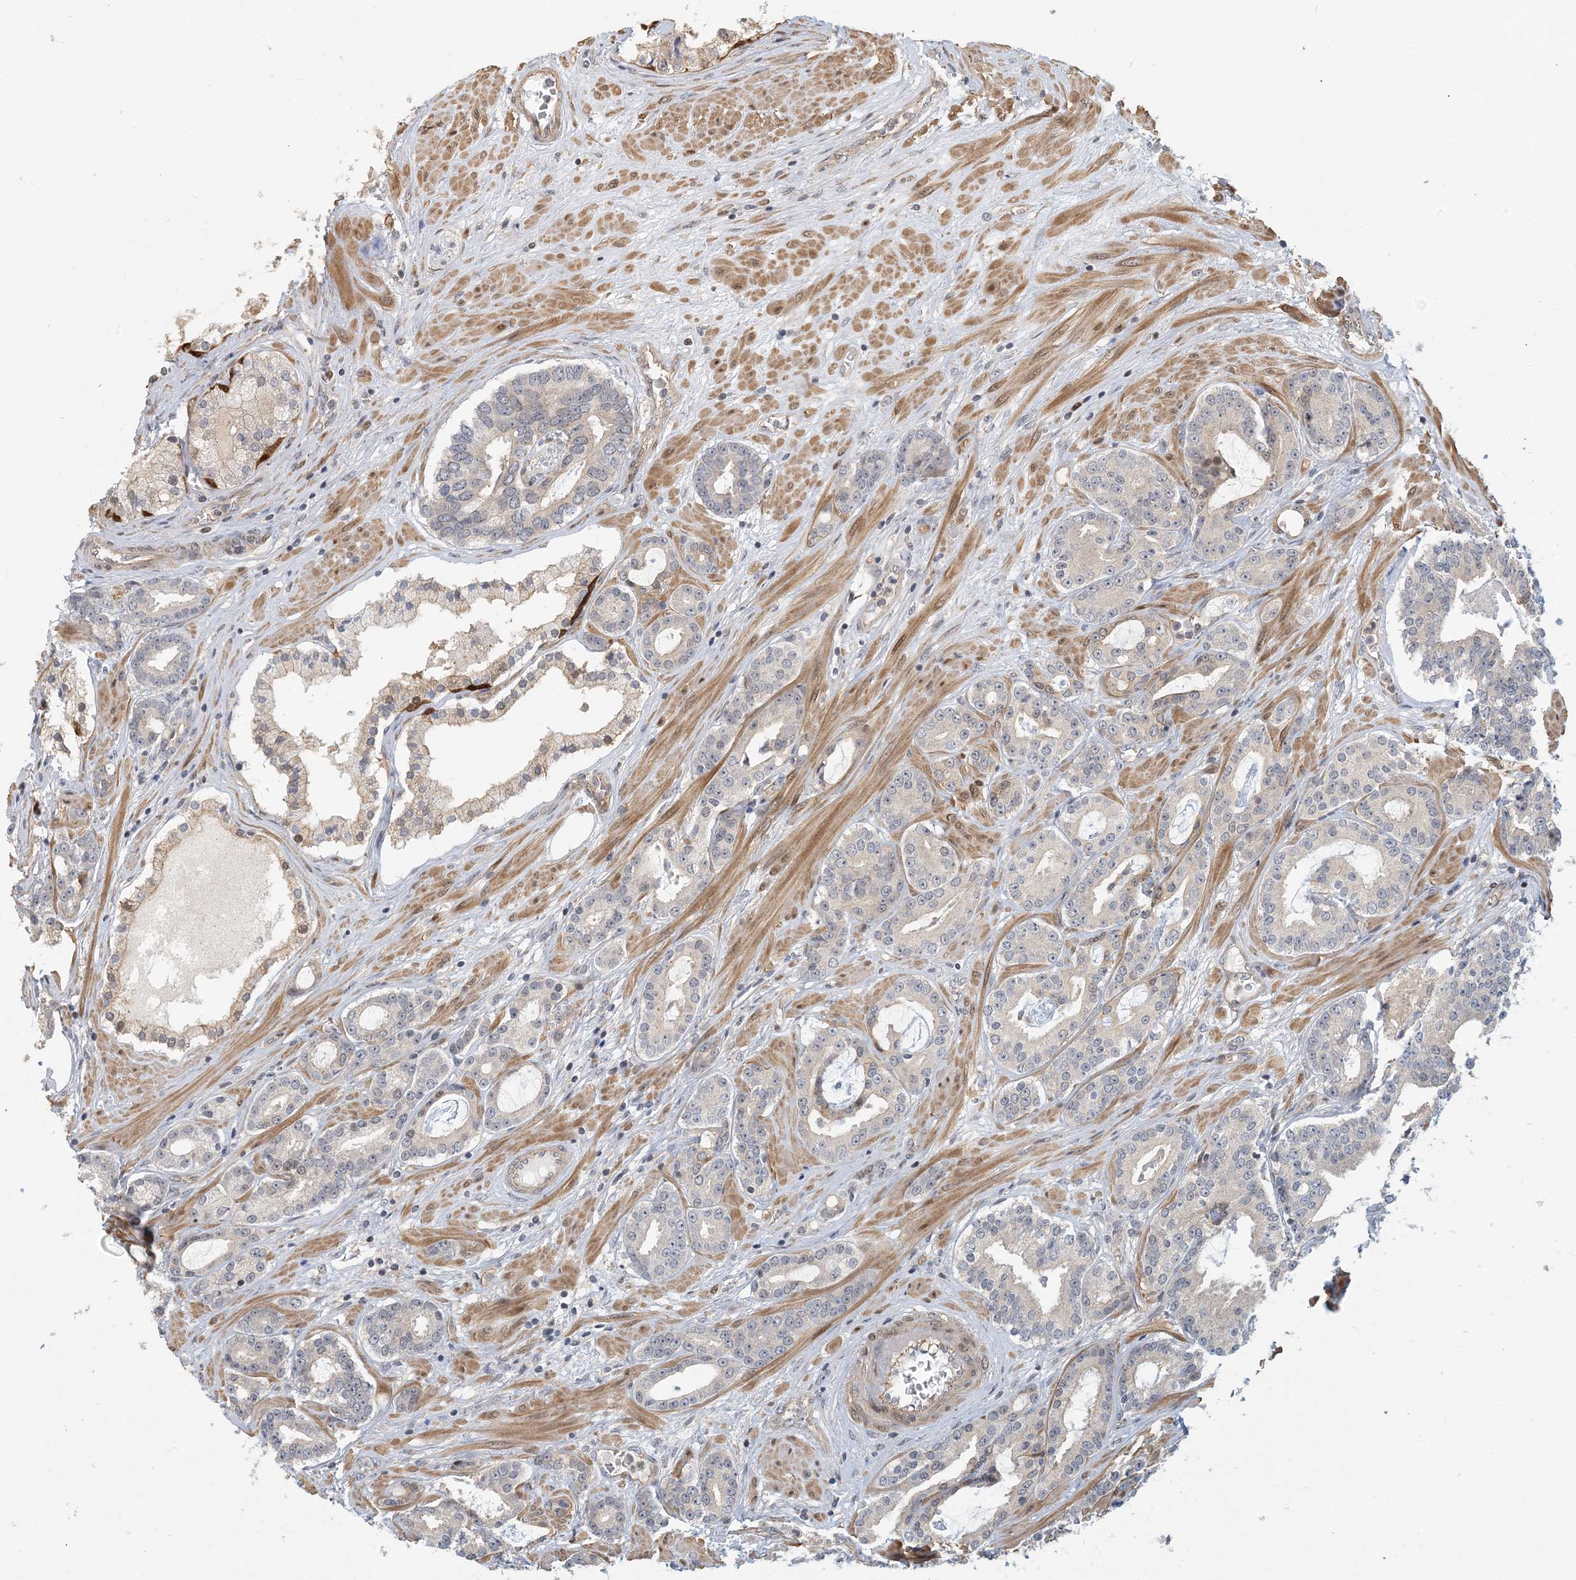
{"staining": {"intensity": "negative", "quantity": "none", "location": "none"}, "tissue": "prostate cancer", "cell_type": "Tumor cells", "image_type": "cancer", "snomed": [{"axis": "morphology", "description": "Adenocarcinoma, High grade"}, {"axis": "topography", "description": "Prostate"}], "caption": "An IHC image of prostate cancer is shown. There is no staining in tumor cells of prostate cancer.", "gene": "MAPKBP1", "patient": {"sex": "male", "age": 58}}